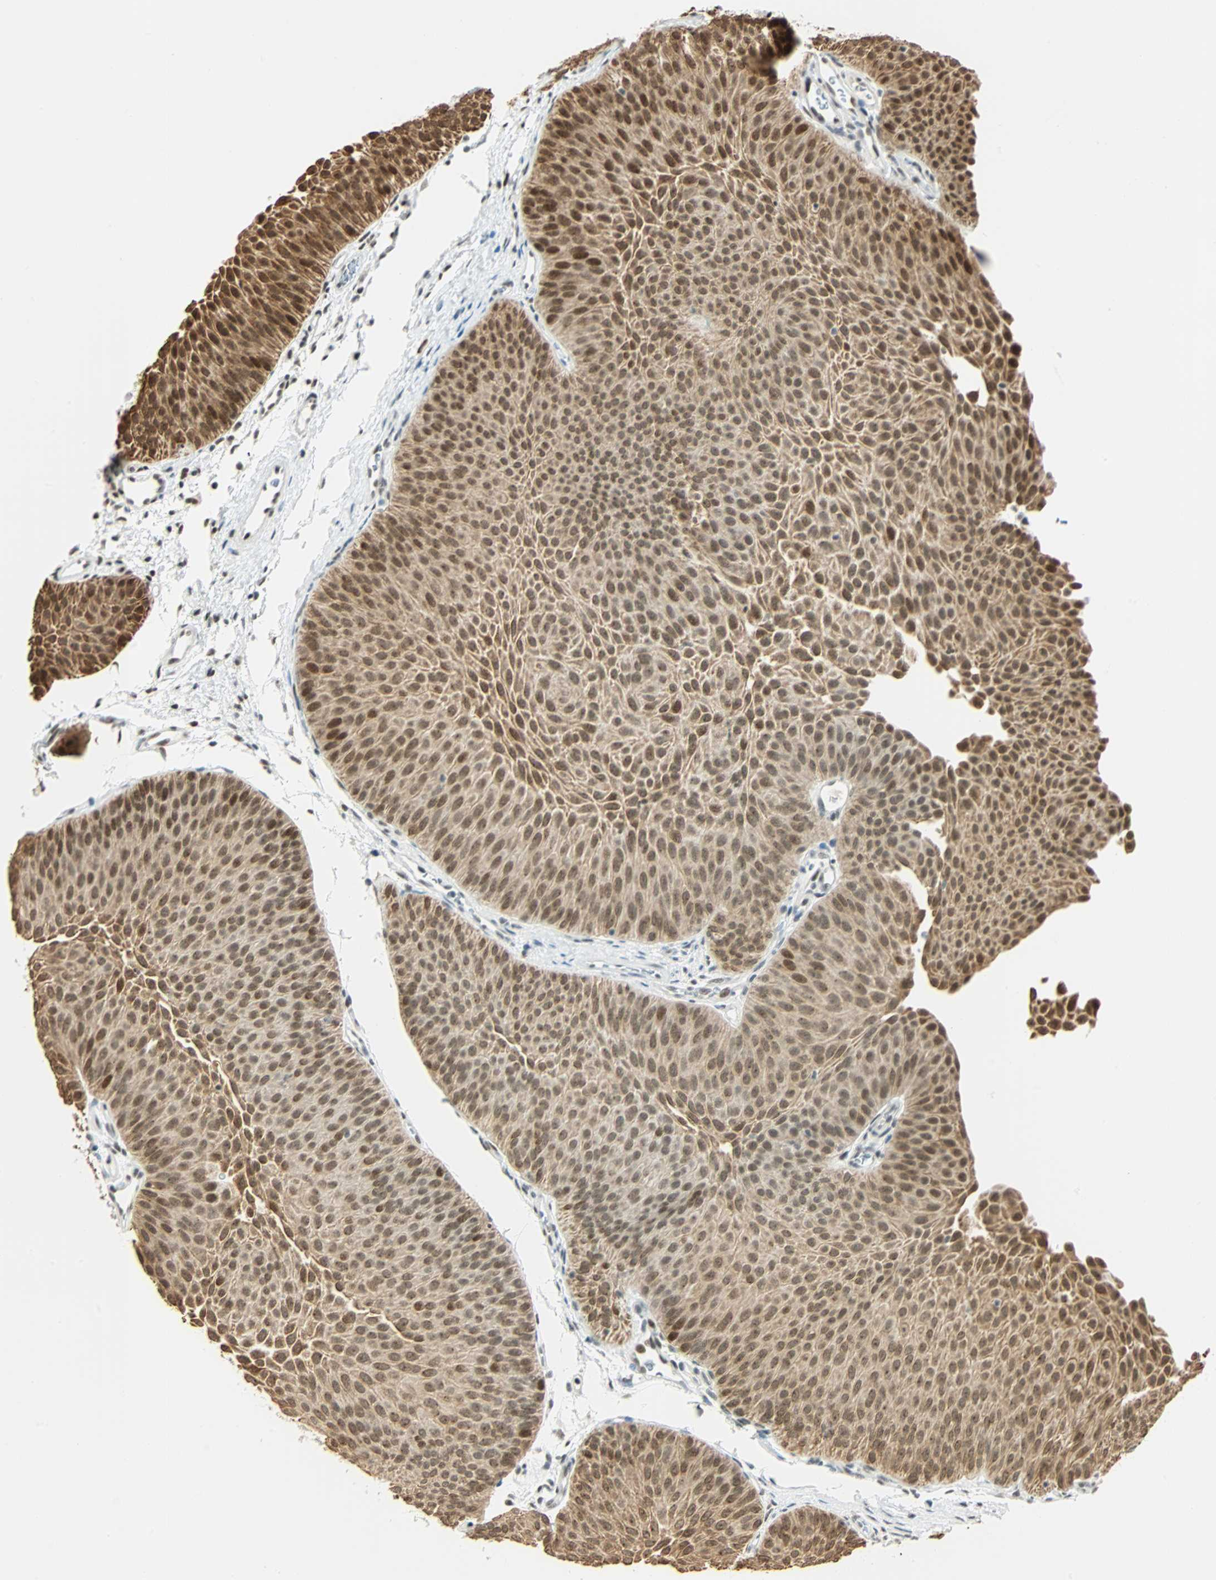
{"staining": {"intensity": "strong", "quantity": ">75%", "location": "cytoplasmic/membranous,nuclear"}, "tissue": "urothelial cancer", "cell_type": "Tumor cells", "image_type": "cancer", "snomed": [{"axis": "morphology", "description": "Urothelial carcinoma, Low grade"}, {"axis": "topography", "description": "Urinary bladder"}], "caption": "Strong cytoplasmic/membranous and nuclear positivity for a protein is identified in about >75% of tumor cells of urothelial cancer using IHC.", "gene": "NELFE", "patient": {"sex": "female", "age": 60}}